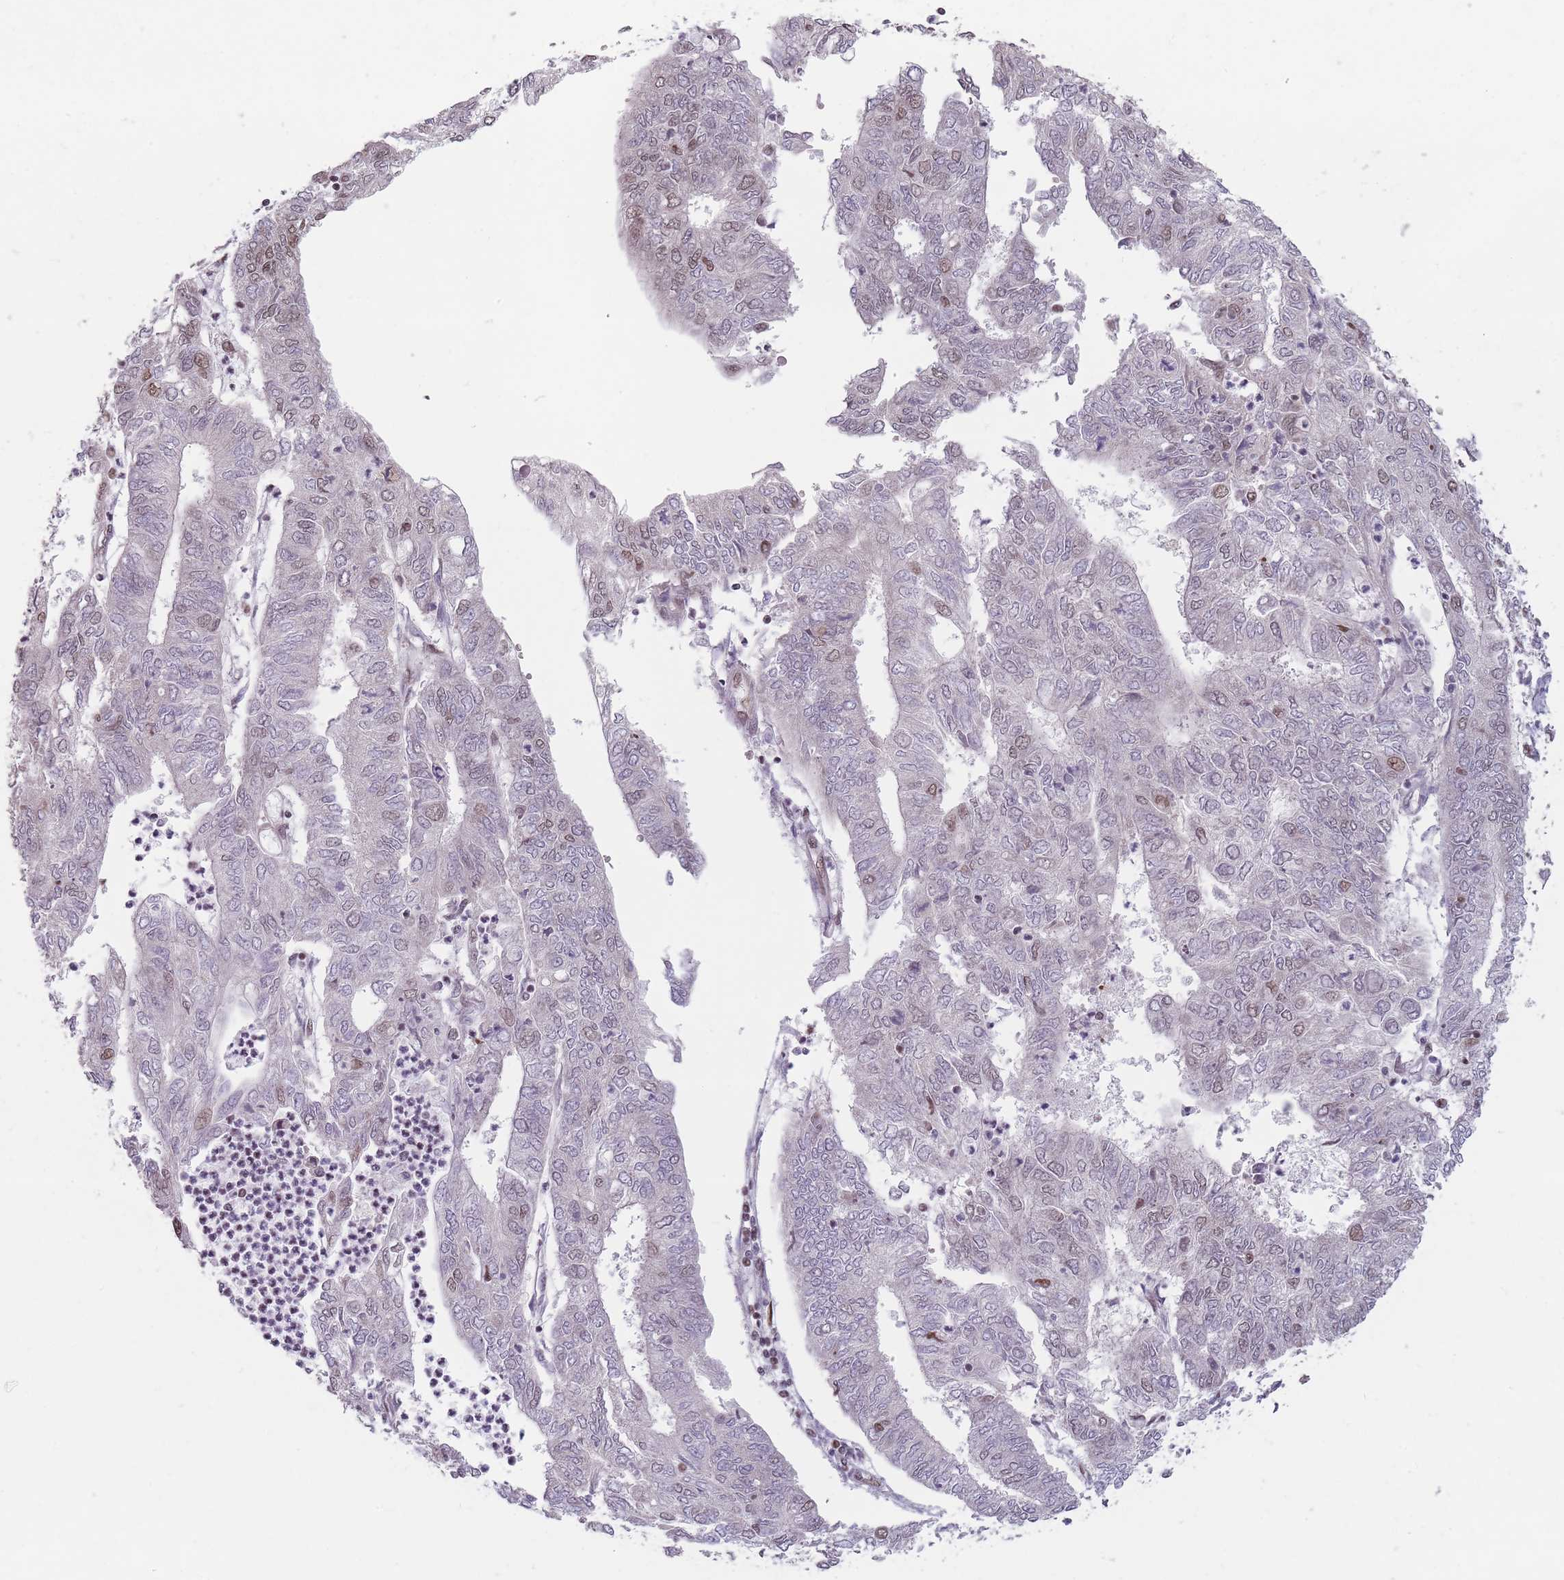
{"staining": {"intensity": "weak", "quantity": "<25%", "location": "nuclear"}, "tissue": "endometrial cancer", "cell_type": "Tumor cells", "image_type": "cancer", "snomed": [{"axis": "morphology", "description": "Adenocarcinoma, NOS"}, {"axis": "topography", "description": "Endometrium"}], "caption": "Tumor cells are negative for protein expression in human endometrial adenocarcinoma. (Brightfield microscopy of DAB immunohistochemistry (IHC) at high magnification).", "gene": "SH3BGRL2", "patient": {"sex": "female", "age": 68}}